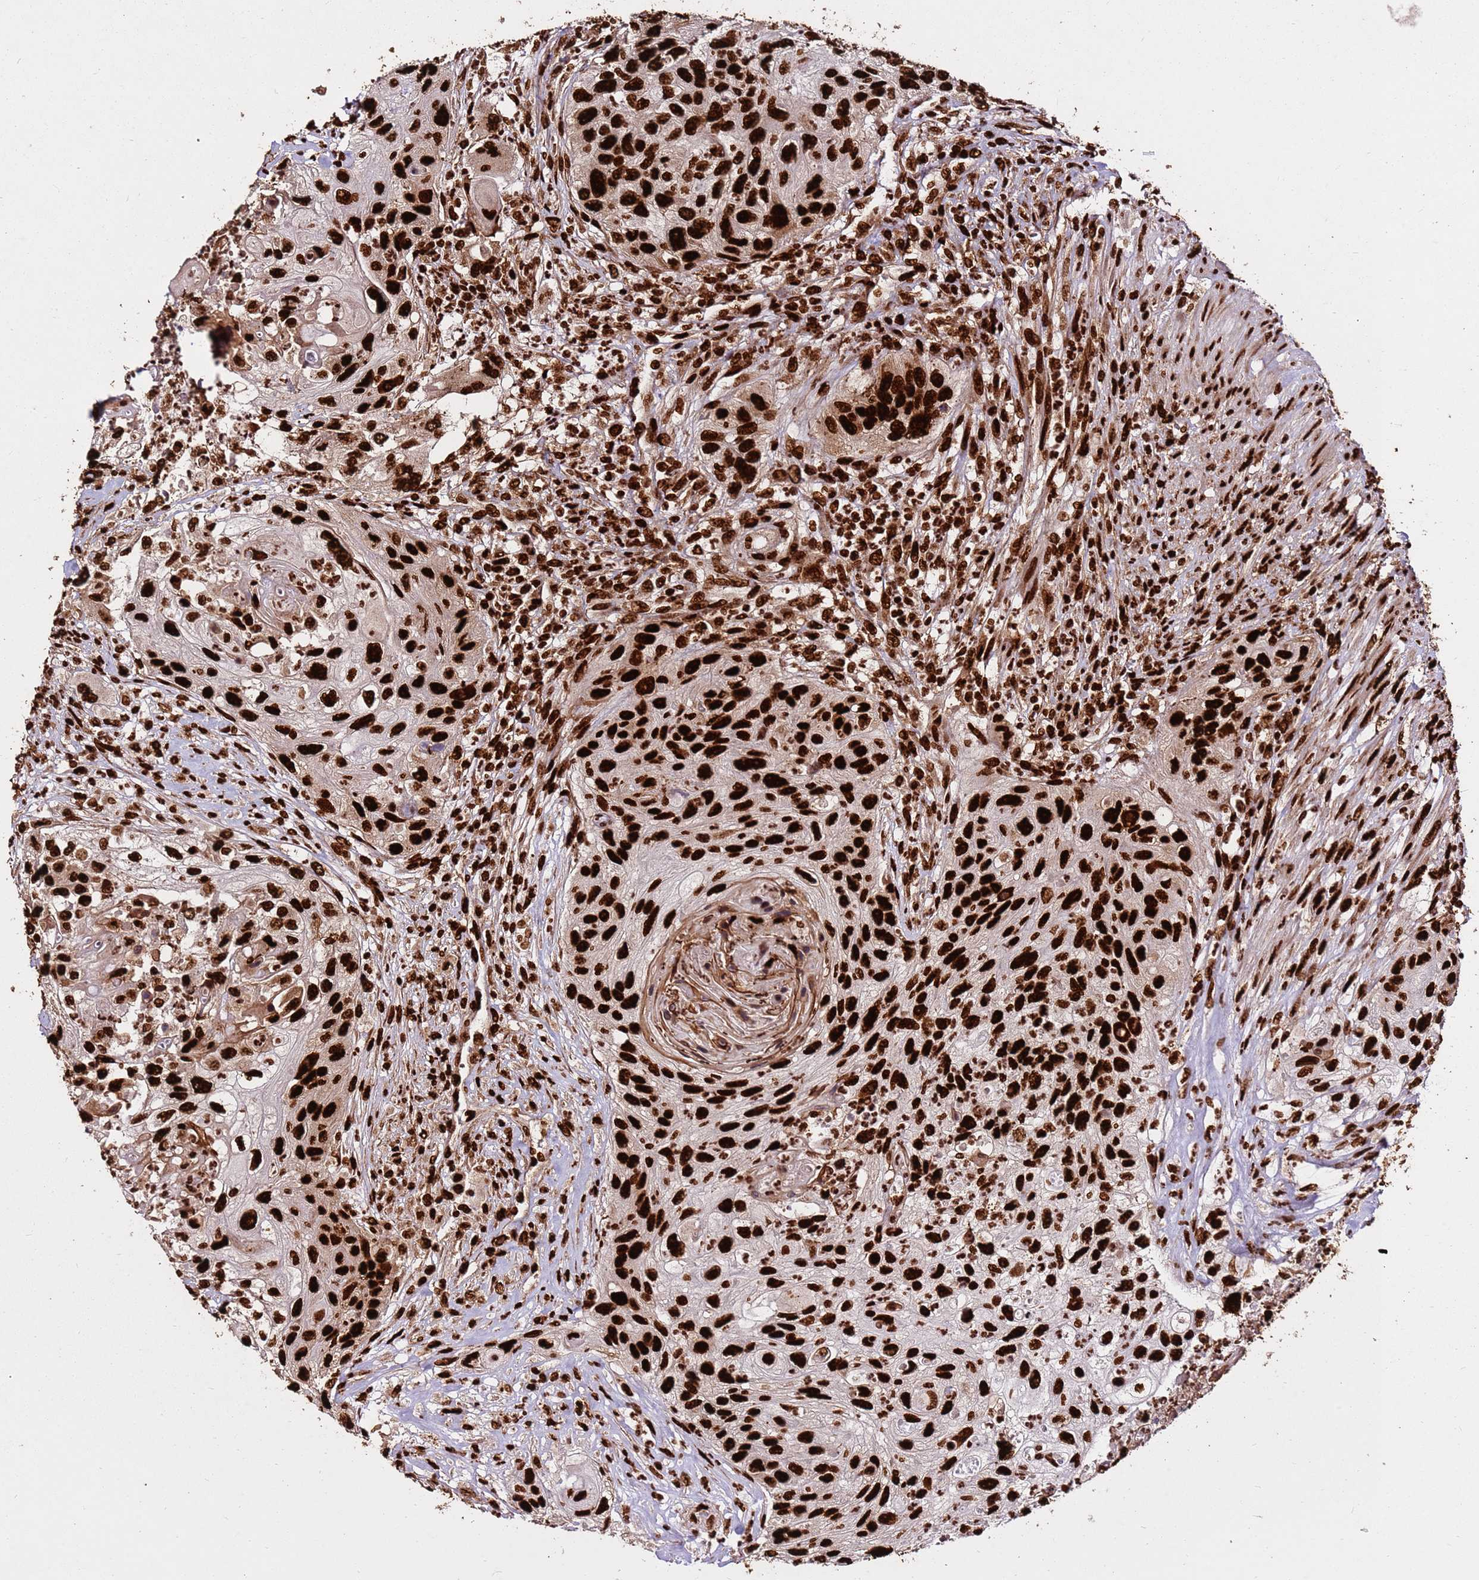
{"staining": {"intensity": "strong", "quantity": ">75%", "location": "nuclear"}, "tissue": "urothelial cancer", "cell_type": "Tumor cells", "image_type": "cancer", "snomed": [{"axis": "morphology", "description": "Urothelial carcinoma, High grade"}, {"axis": "topography", "description": "Urinary bladder"}], "caption": "A histopathology image showing strong nuclear positivity in about >75% of tumor cells in urothelial cancer, as visualized by brown immunohistochemical staining.", "gene": "HNRNPAB", "patient": {"sex": "female", "age": 60}}